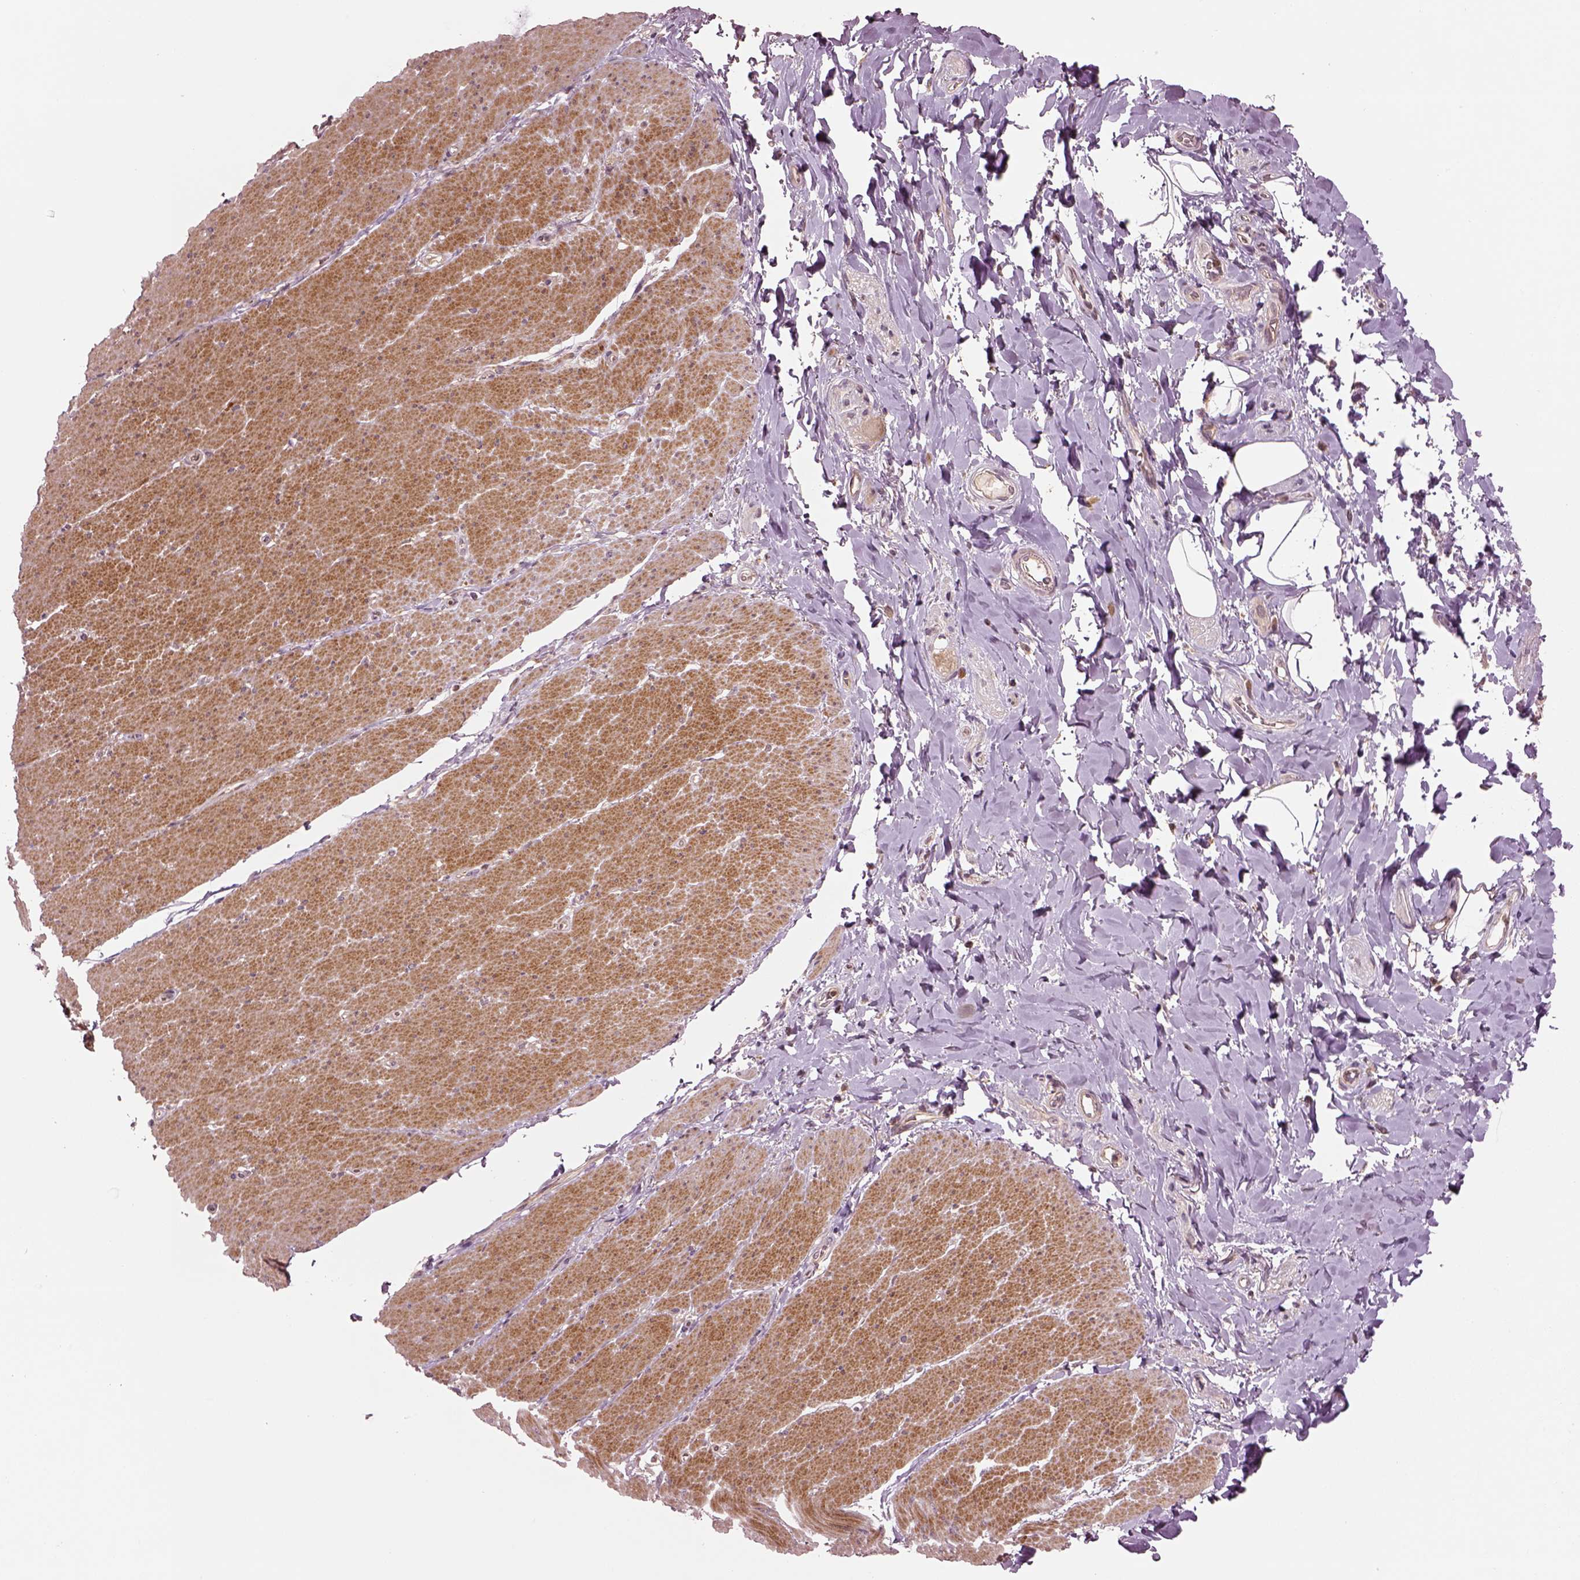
{"staining": {"intensity": "moderate", "quantity": ">75%", "location": "cytoplasmic/membranous"}, "tissue": "smooth muscle", "cell_type": "Smooth muscle cells", "image_type": "normal", "snomed": [{"axis": "morphology", "description": "Normal tissue, NOS"}, {"axis": "topography", "description": "Smooth muscle"}, {"axis": "topography", "description": "Rectum"}], "caption": "Smooth muscle stained with IHC shows moderate cytoplasmic/membranous positivity in about >75% of smooth muscle cells.", "gene": "MTHFS", "patient": {"sex": "male", "age": 53}}